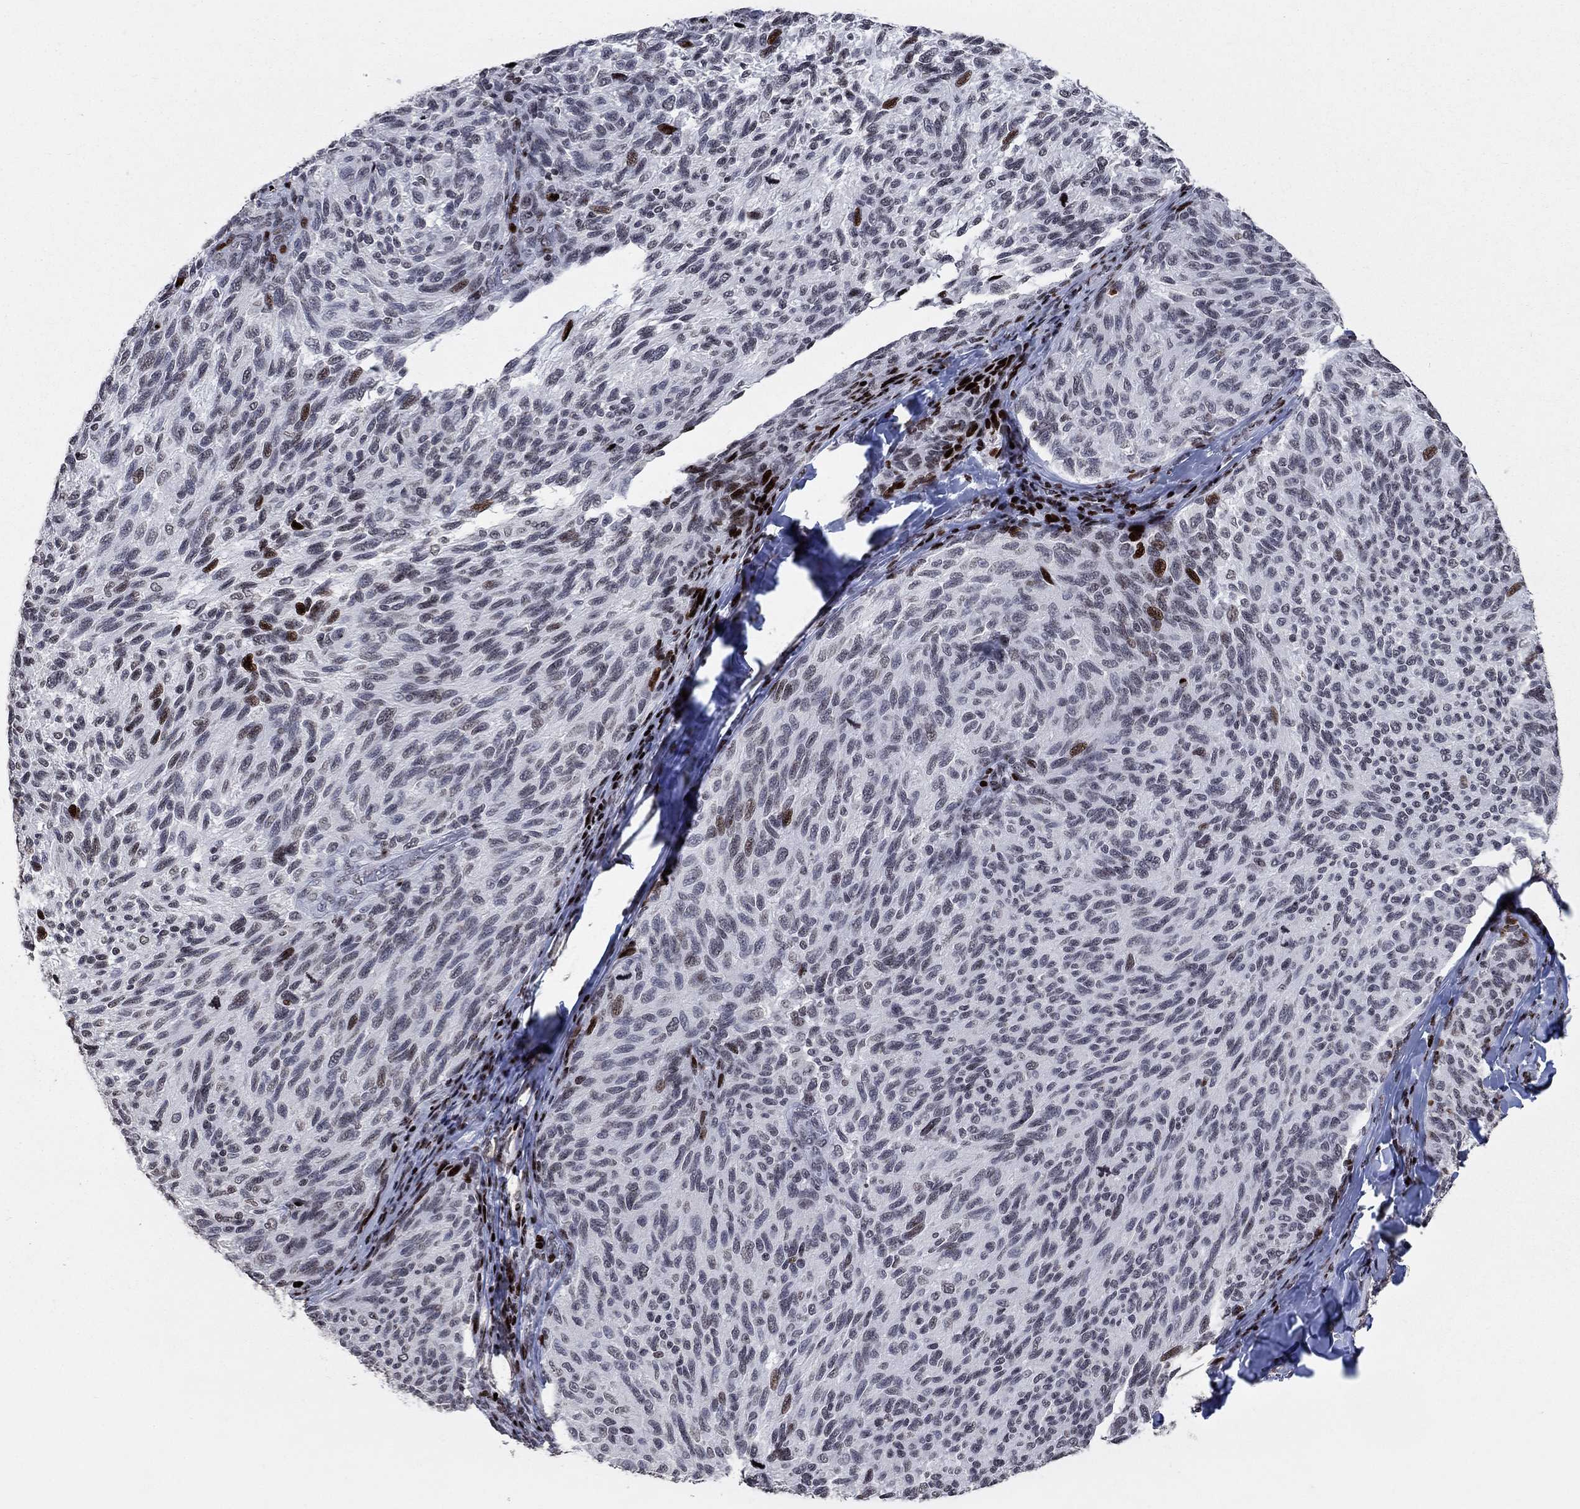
{"staining": {"intensity": "moderate", "quantity": "<25%", "location": "nuclear"}, "tissue": "melanoma", "cell_type": "Tumor cells", "image_type": "cancer", "snomed": [{"axis": "morphology", "description": "Malignant melanoma, NOS"}, {"axis": "topography", "description": "Skin"}], "caption": "Human melanoma stained with a protein marker demonstrates moderate staining in tumor cells.", "gene": "SRSF3", "patient": {"sex": "female", "age": 73}}